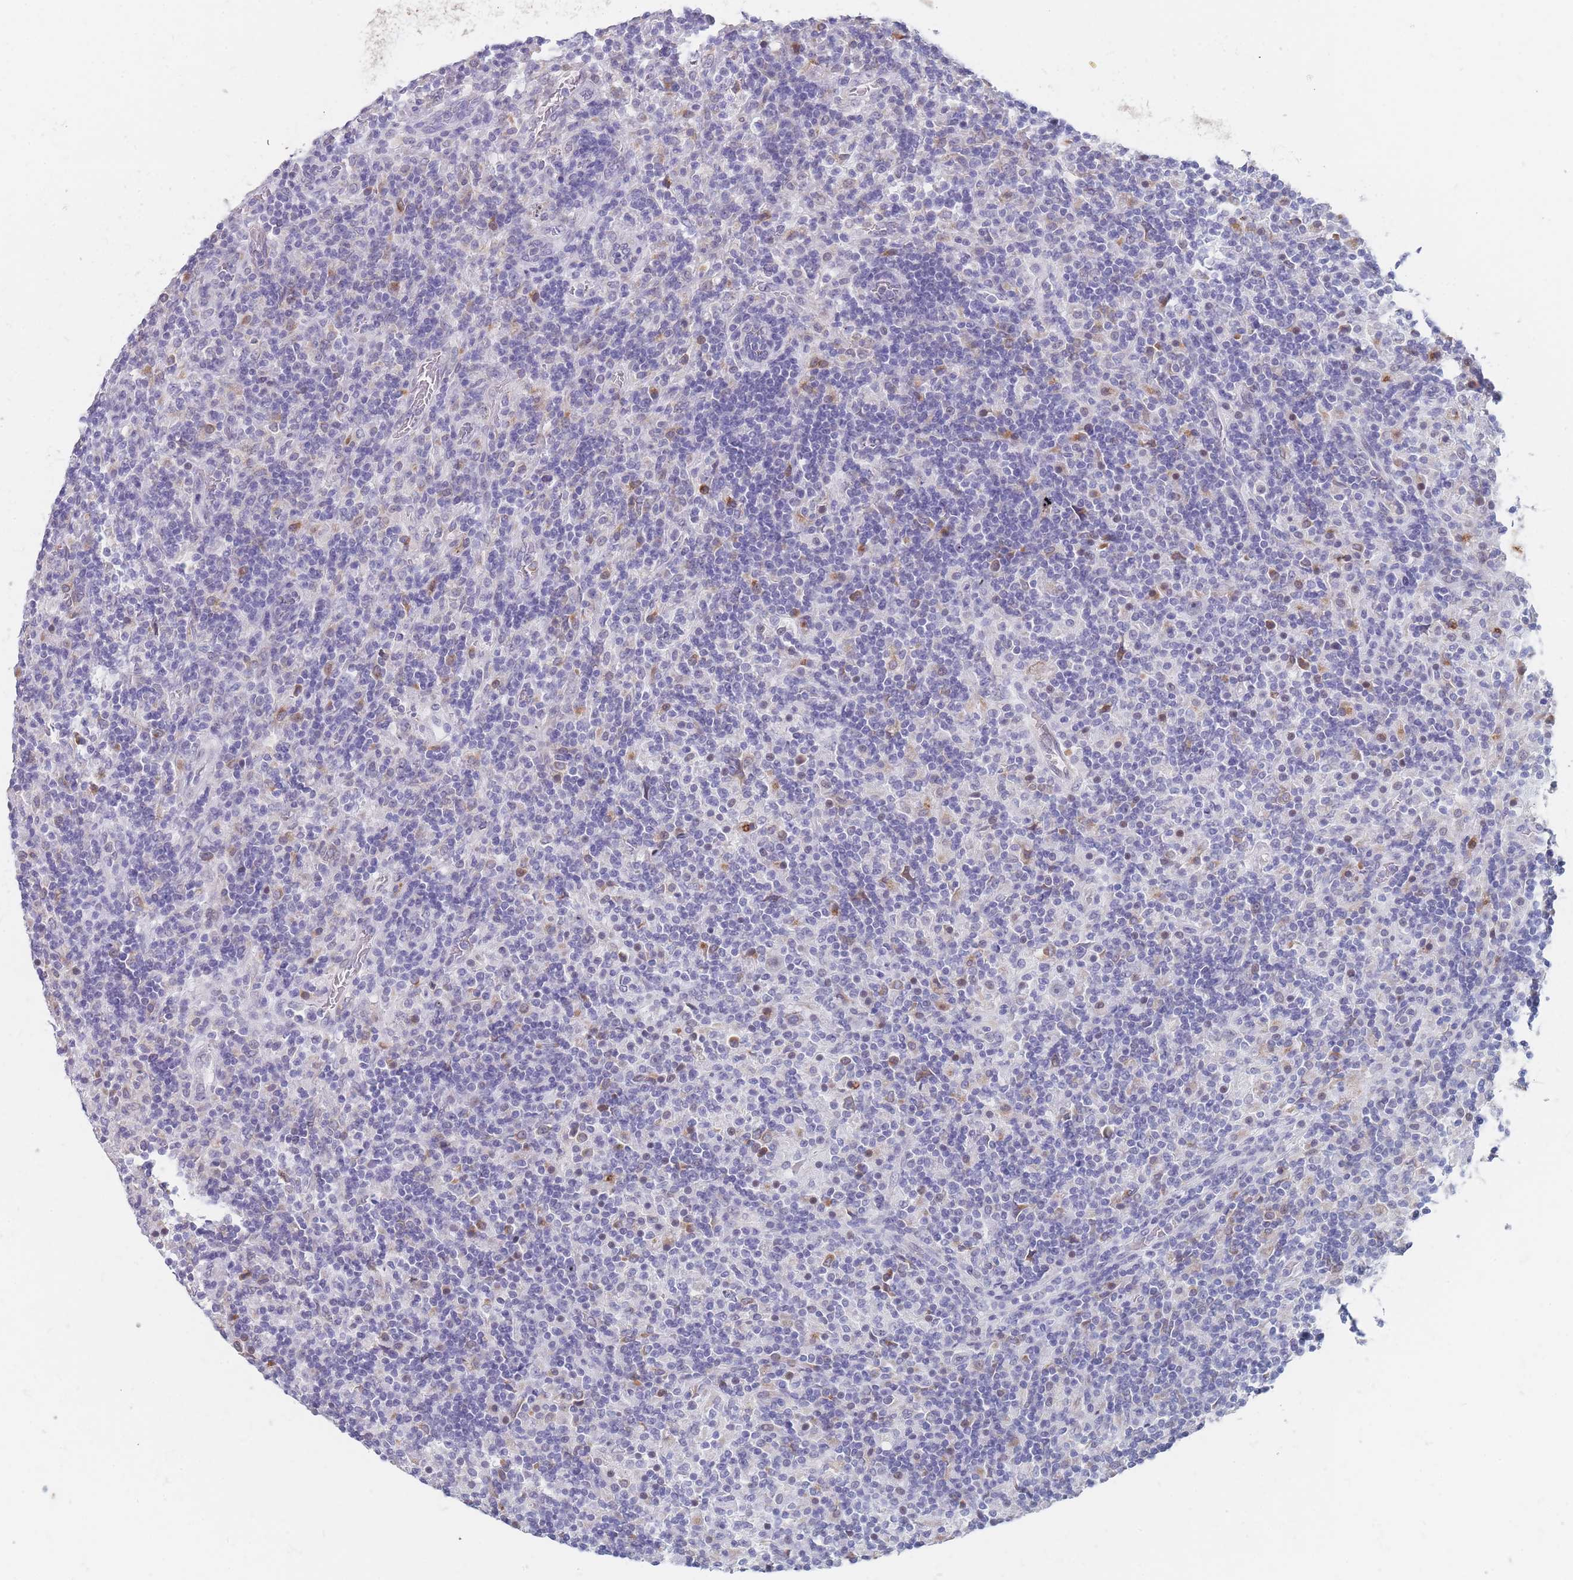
{"staining": {"intensity": "negative", "quantity": "none", "location": "none"}, "tissue": "lymphoma", "cell_type": "Tumor cells", "image_type": "cancer", "snomed": [{"axis": "morphology", "description": "Hodgkin's disease, NOS"}, {"axis": "topography", "description": "Lymph node"}], "caption": "DAB (3,3'-diaminobenzidine) immunohistochemical staining of Hodgkin's disease displays no significant positivity in tumor cells. (DAB immunohistochemistry visualized using brightfield microscopy, high magnification).", "gene": "TMED10", "patient": {"sex": "male", "age": 70}}